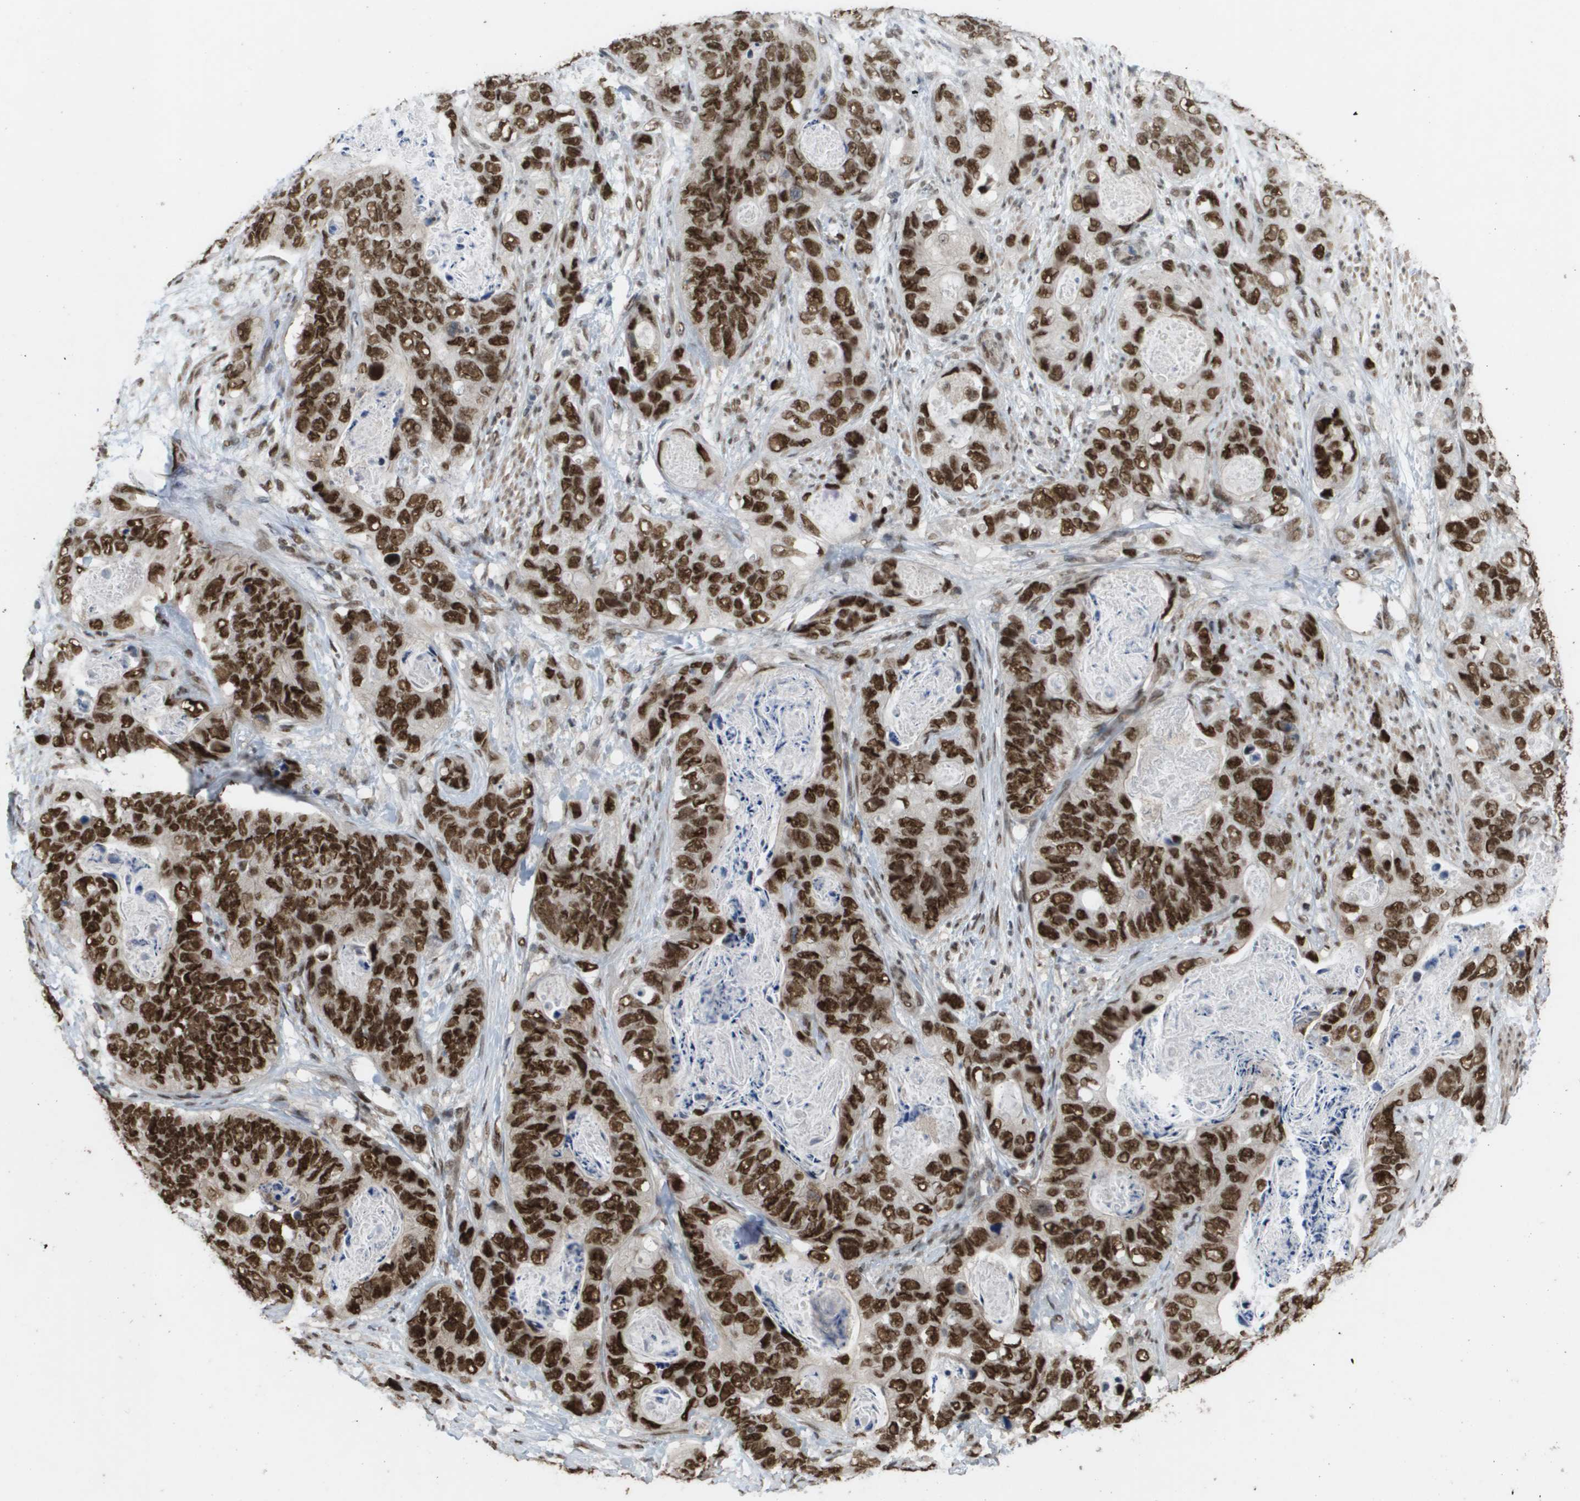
{"staining": {"intensity": "strong", "quantity": ">75%", "location": "nuclear"}, "tissue": "stomach cancer", "cell_type": "Tumor cells", "image_type": "cancer", "snomed": [{"axis": "morphology", "description": "Adenocarcinoma, NOS"}, {"axis": "topography", "description": "Stomach"}], "caption": "Immunohistochemistry (DAB (3,3'-diaminobenzidine)) staining of human stomach cancer (adenocarcinoma) displays strong nuclear protein staining in approximately >75% of tumor cells. (DAB IHC with brightfield microscopy, high magnification).", "gene": "CDT1", "patient": {"sex": "female", "age": 89}}